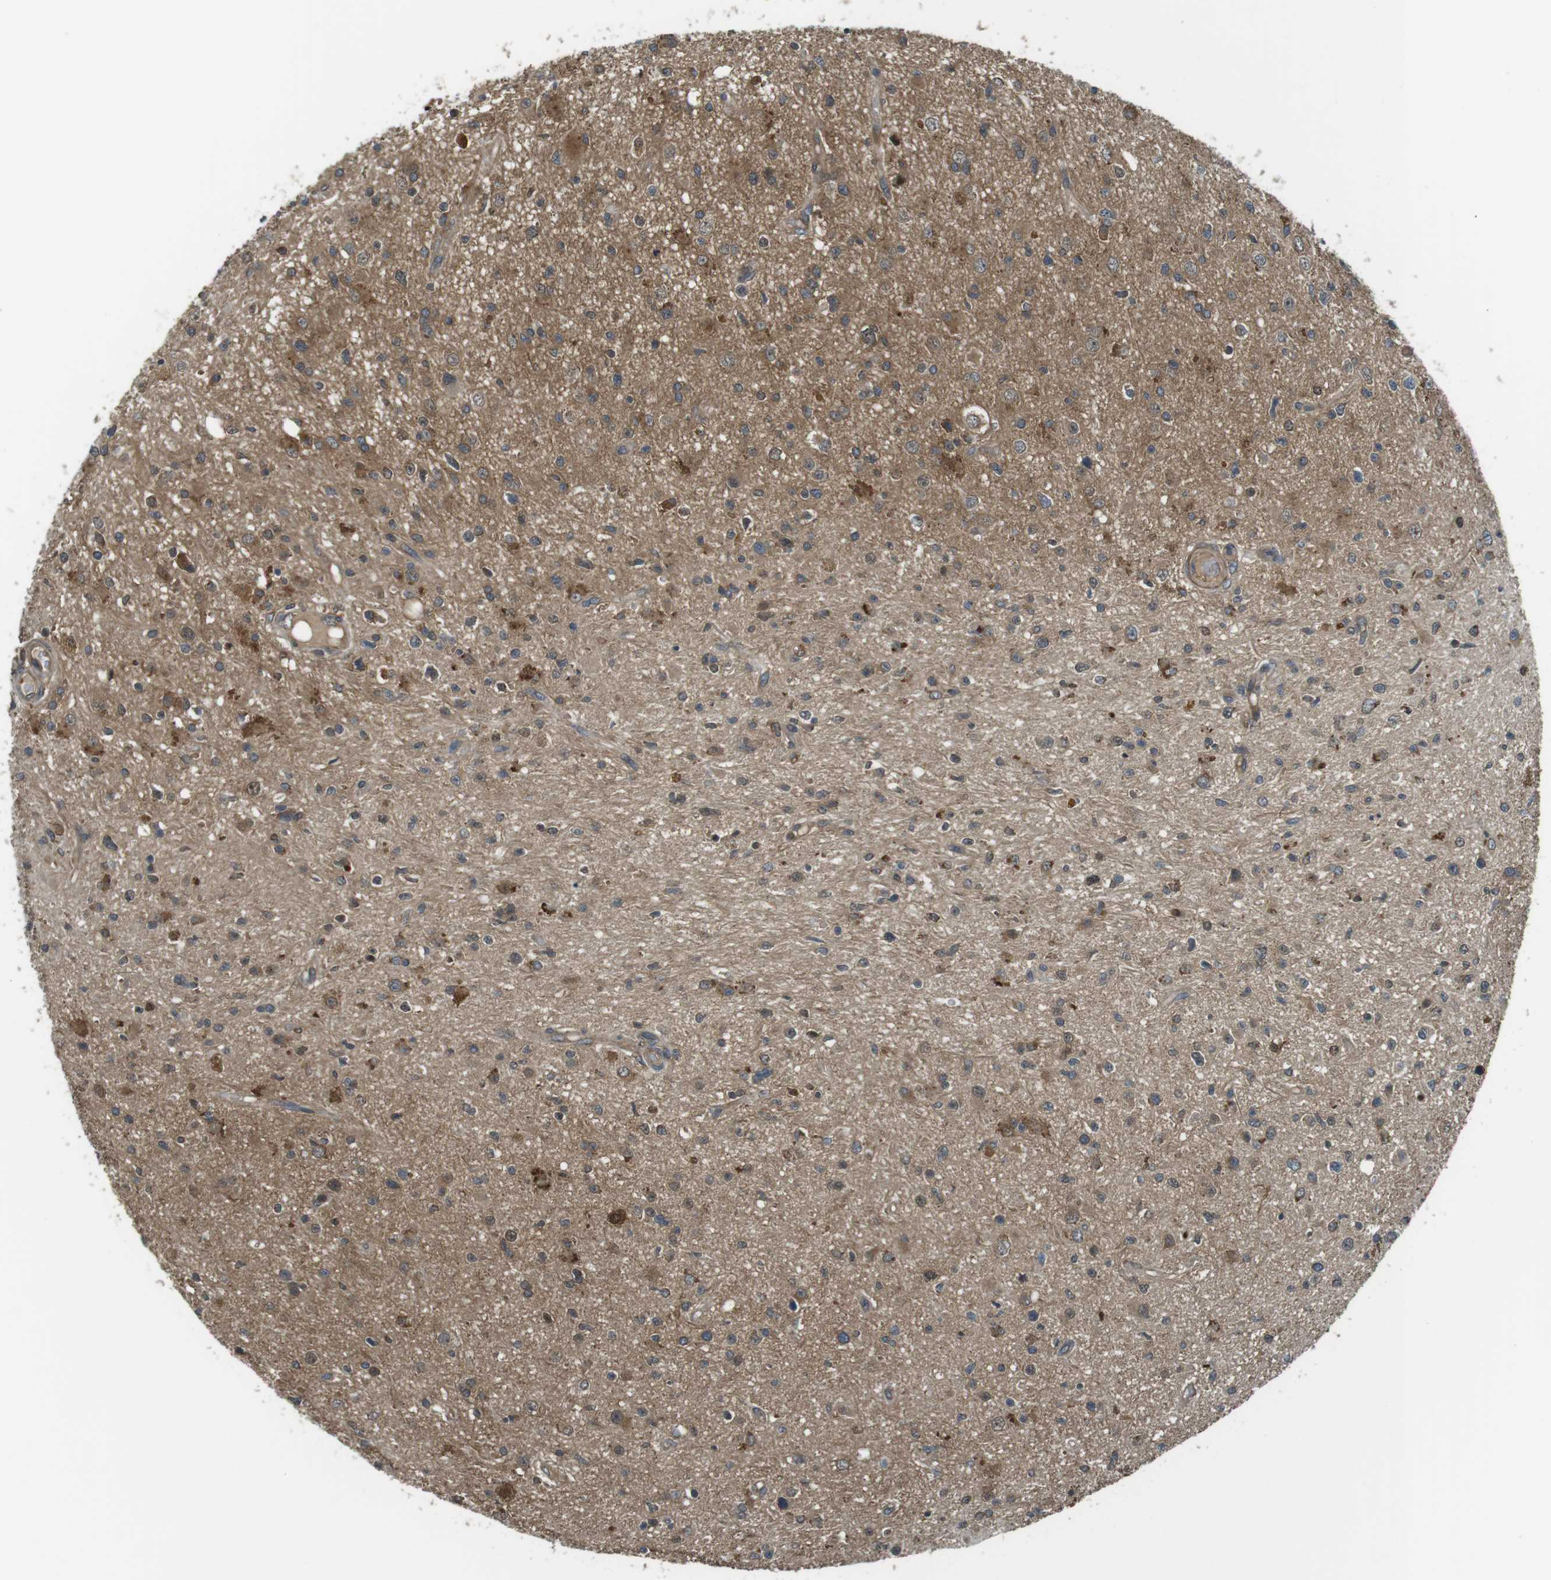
{"staining": {"intensity": "moderate", "quantity": ">75%", "location": "cytoplasmic/membranous"}, "tissue": "glioma", "cell_type": "Tumor cells", "image_type": "cancer", "snomed": [{"axis": "morphology", "description": "Glioma, malignant, High grade"}, {"axis": "topography", "description": "Brain"}], "caption": "Immunohistochemical staining of glioma reveals medium levels of moderate cytoplasmic/membranous staining in about >75% of tumor cells.", "gene": "LRRC3B", "patient": {"sex": "male", "age": 33}}